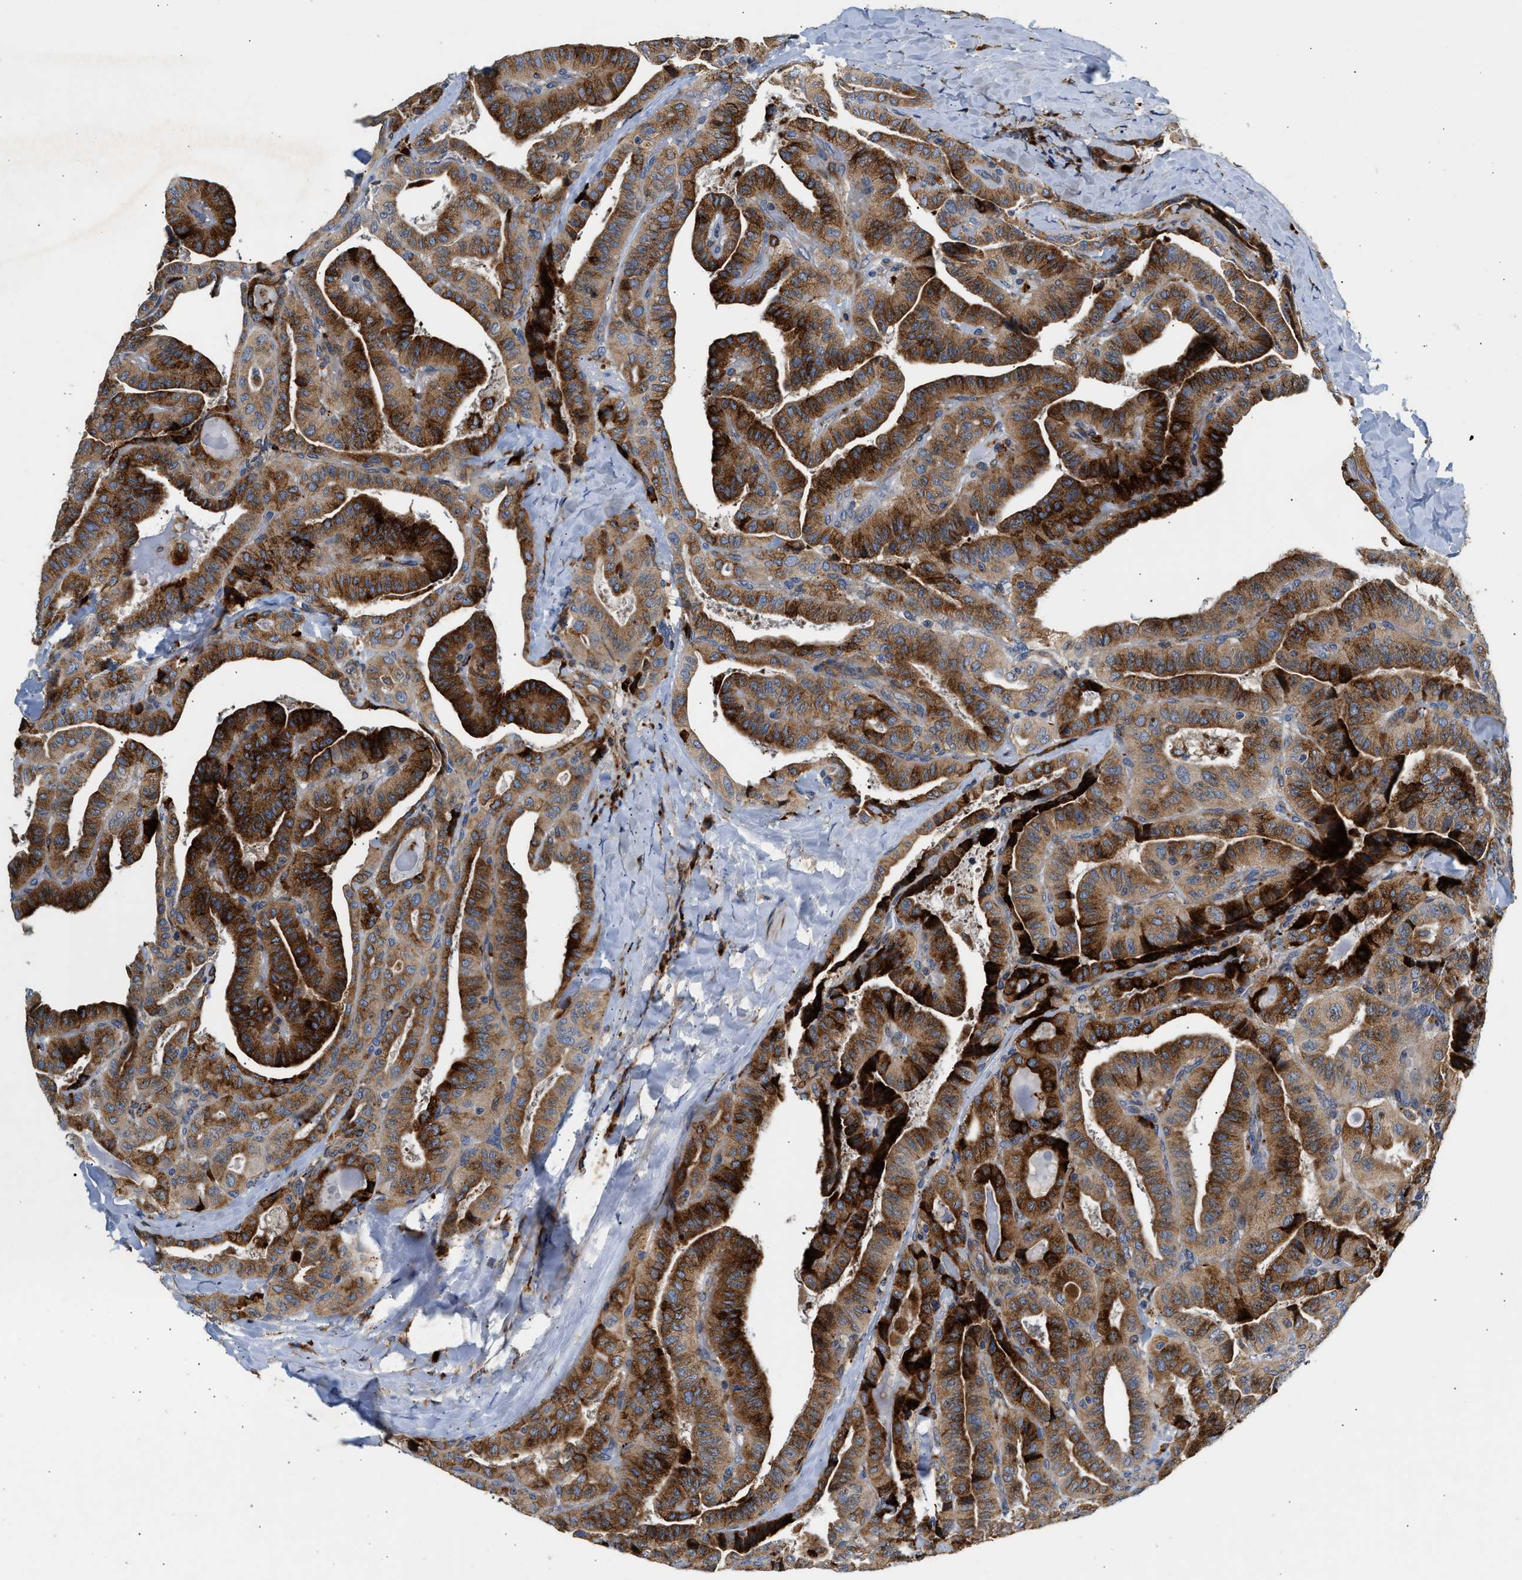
{"staining": {"intensity": "strong", "quantity": ">75%", "location": "cytoplasmic/membranous"}, "tissue": "thyroid cancer", "cell_type": "Tumor cells", "image_type": "cancer", "snomed": [{"axis": "morphology", "description": "Papillary adenocarcinoma, NOS"}, {"axis": "topography", "description": "Thyroid gland"}], "caption": "Immunohistochemistry histopathology image of human papillary adenocarcinoma (thyroid) stained for a protein (brown), which demonstrates high levels of strong cytoplasmic/membranous expression in about >75% of tumor cells.", "gene": "AMZ1", "patient": {"sex": "male", "age": 77}}